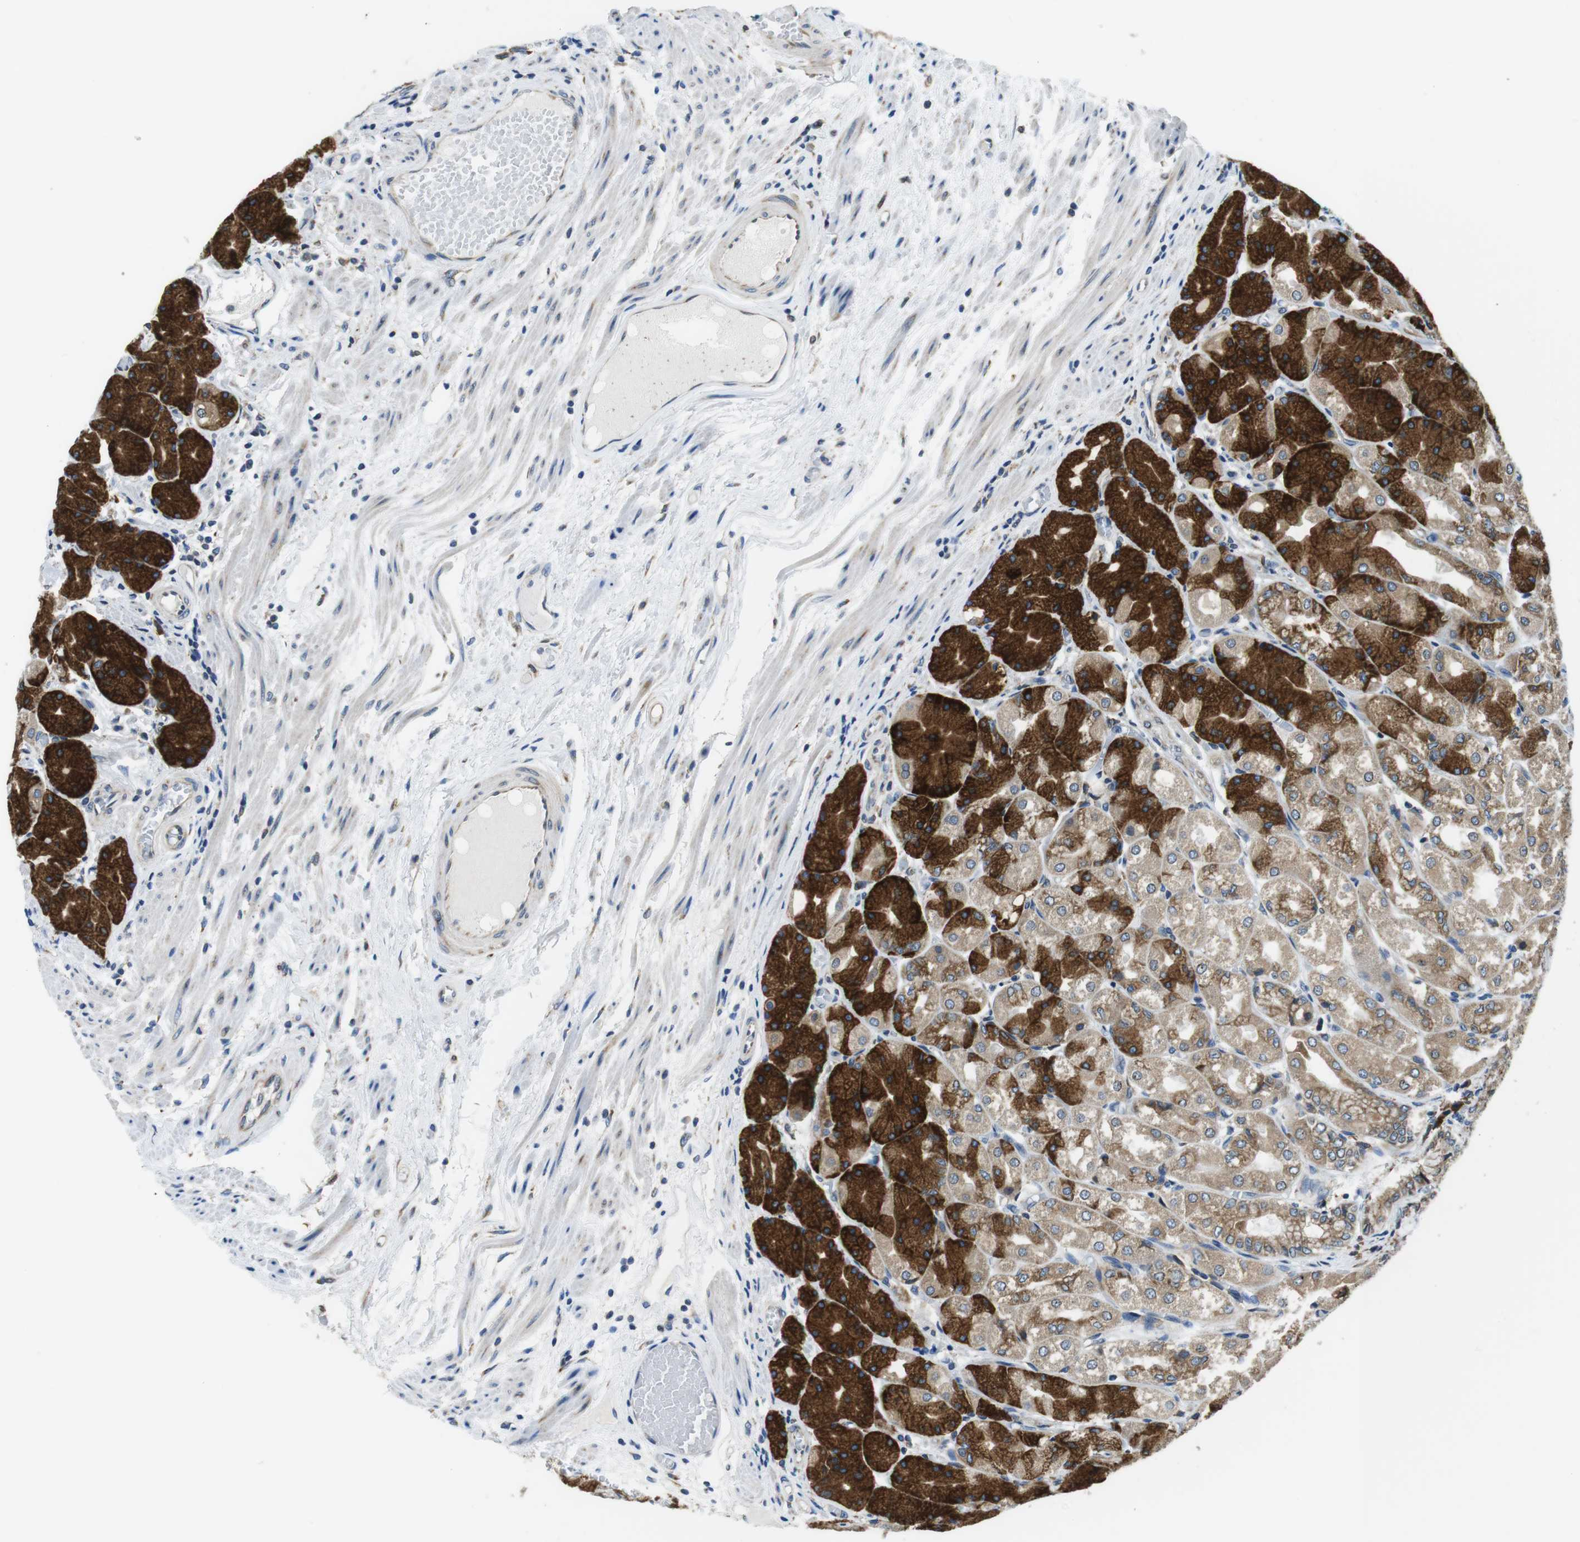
{"staining": {"intensity": "strong", "quantity": "25%-75%", "location": "cytoplasmic/membranous"}, "tissue": "stomach", "cell_type": "Glandular cells", "image_type": "normal", "snomed": [{"axis": "morphology", "description": "Normal tissue, NOS"}, {"axis": "topography", "description": "Stomach, upper"}], "caption": "High-magnification brightfield microscopy of normal stomach stained with DAB (3,3'-diaminobenzidine) (brown) and counterstained with hematoxylin (blue). glandular cells exhibit strong cytoplasmic/membranous staining is appreciated in about25%-75% of cells. (Stains: DAB (3,3'-diaminobenzidine) in brown, nuclei in blue, Microscopy: brightfield microscopy at high magnification).", "gene": "UGGT1", "patient": {"sex": "male", "age": 72}}